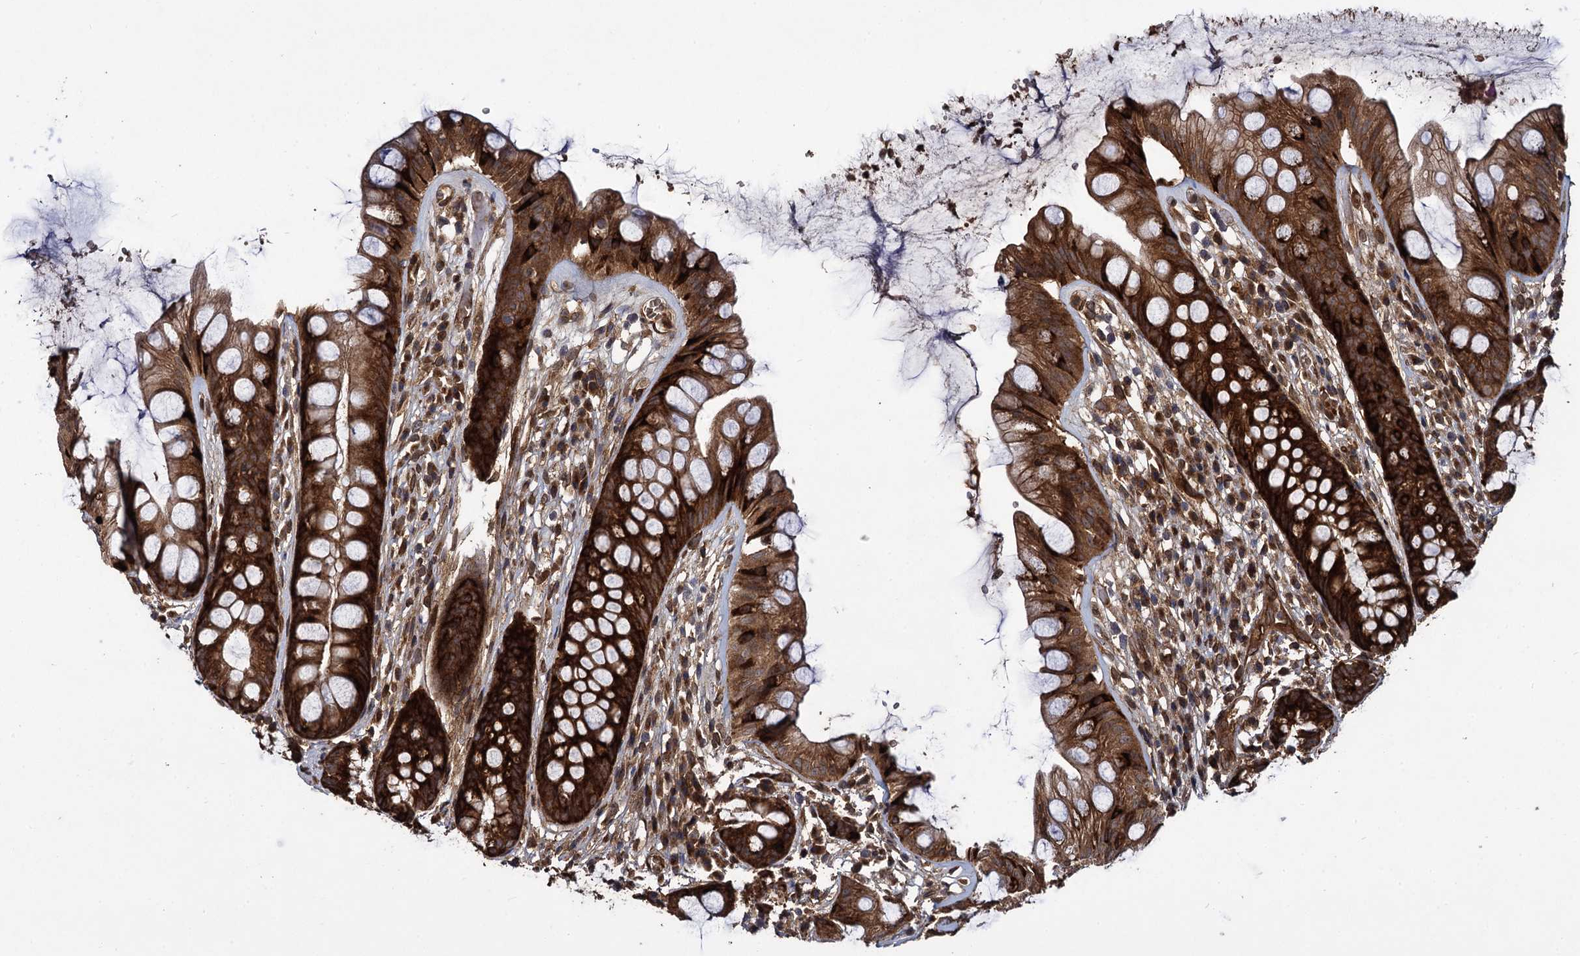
{"staining": {"intensity": "strong", "quantity": ">75%", "location": "cytoplasmic/membranous"}, "tissue": "rectum", "cell_type": "Glandular cells", "image_type": "normal", "snomed": [{"axis": "morphology", "description": "Normal tissue, NOS"}, {"axis": "topography", "description": "Rectum"}], "caption": "Protein staining by immunohistochemistry (IHC) shows strong cytoplasmic/membranous expression in approximately >75% of glandular cells in normal rectum.", "gene": "DCP1B", "patient": {"sex": "male", "age": 74}}